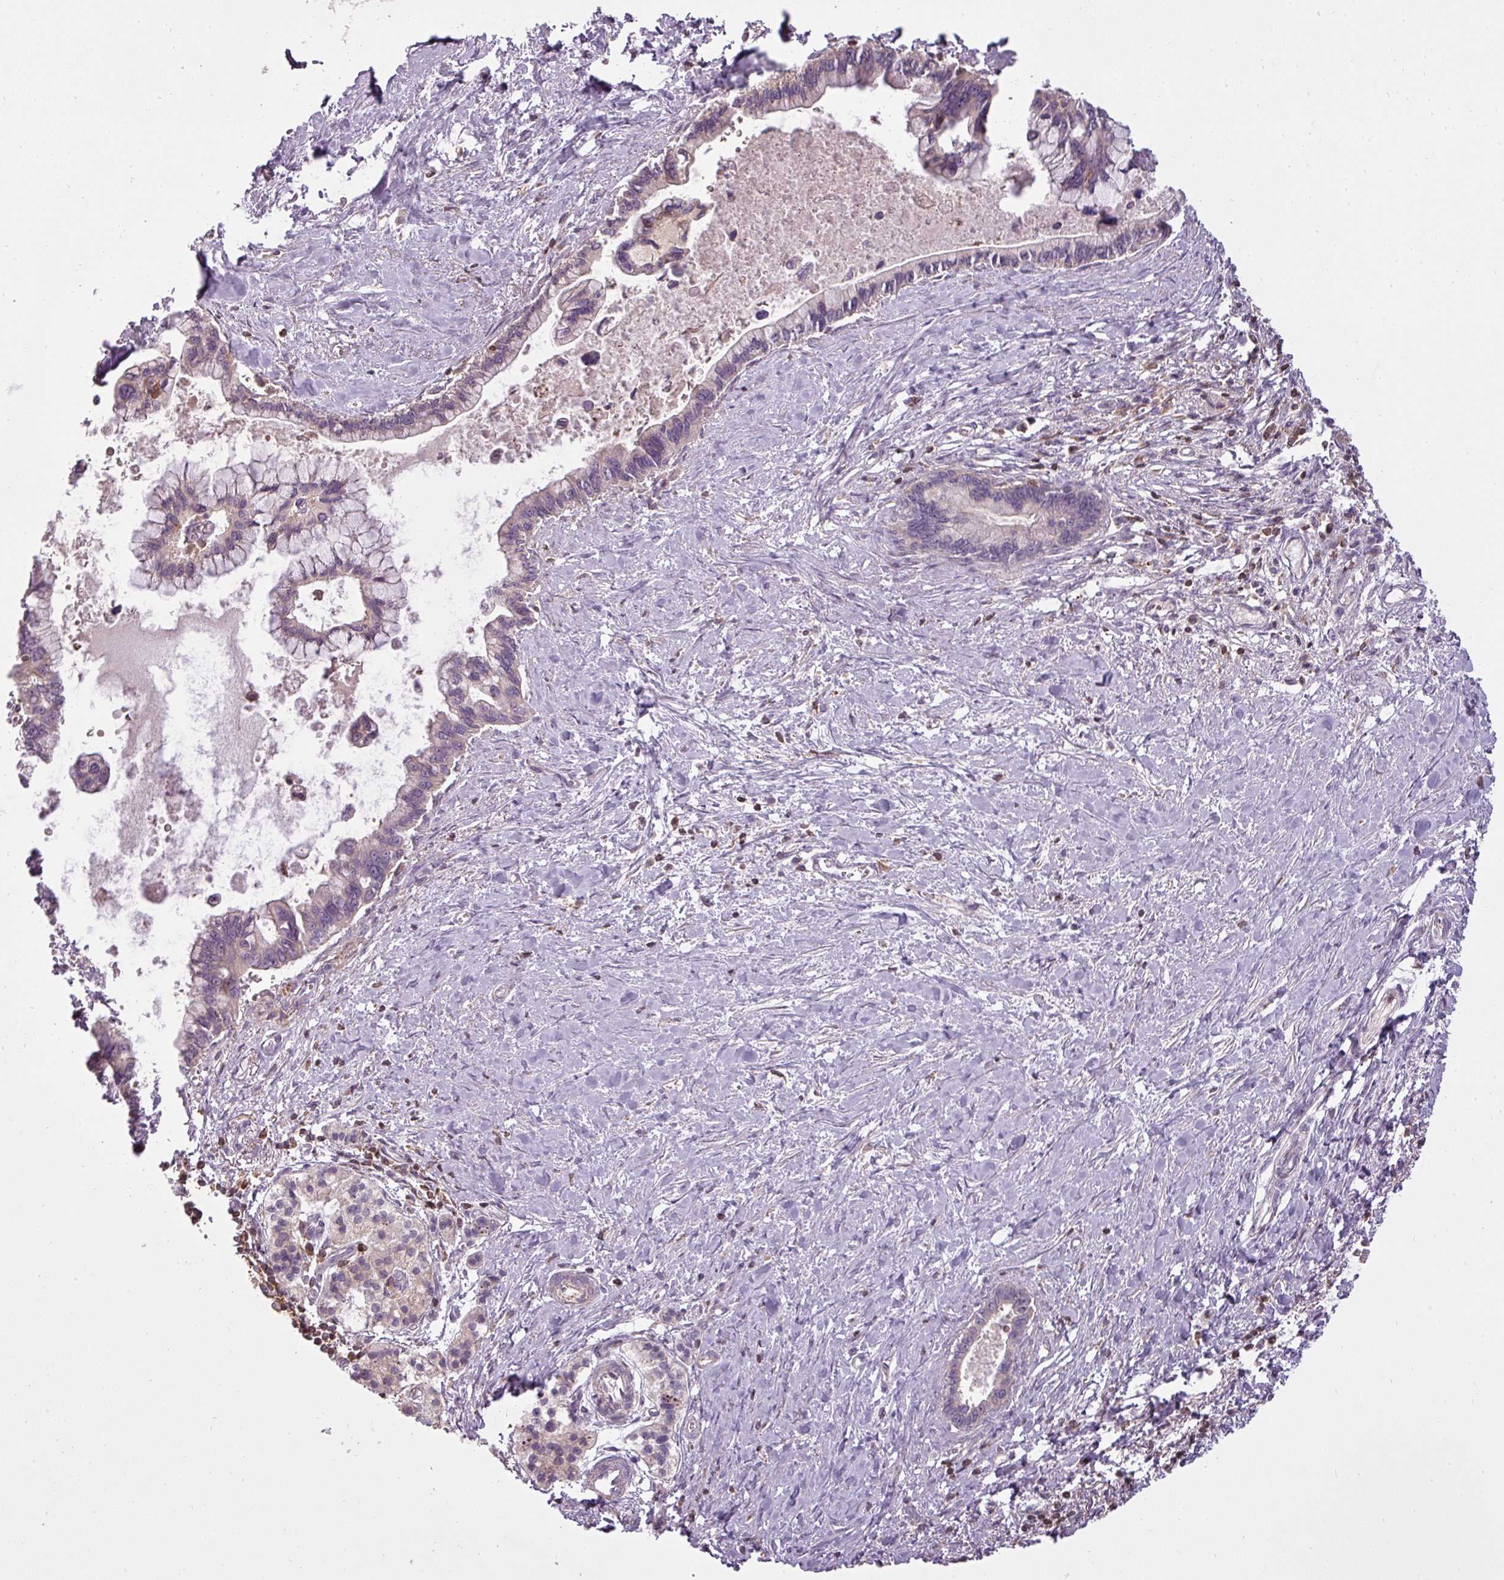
{"staining": {"intensity": "weak", "quantity": "<25%", "location": "cytoplasmic/membranous"}, "tissue": "pancreatic cancer", "cell_type": "Tumor cells", "image_type": "cancer", "snomed": [{"axis": "morphology", "description": "Adenocarcinoma, NOS"}, {"axis": "topography", "description": "Pancreas"}], "caption": "Adenocarcinoma (pancreatic) stained for a protein using immunohistochemistry demonstrates no staining tumor cells.", "gene": "STK4", "patient": {"sex": "female", "age": 83}}